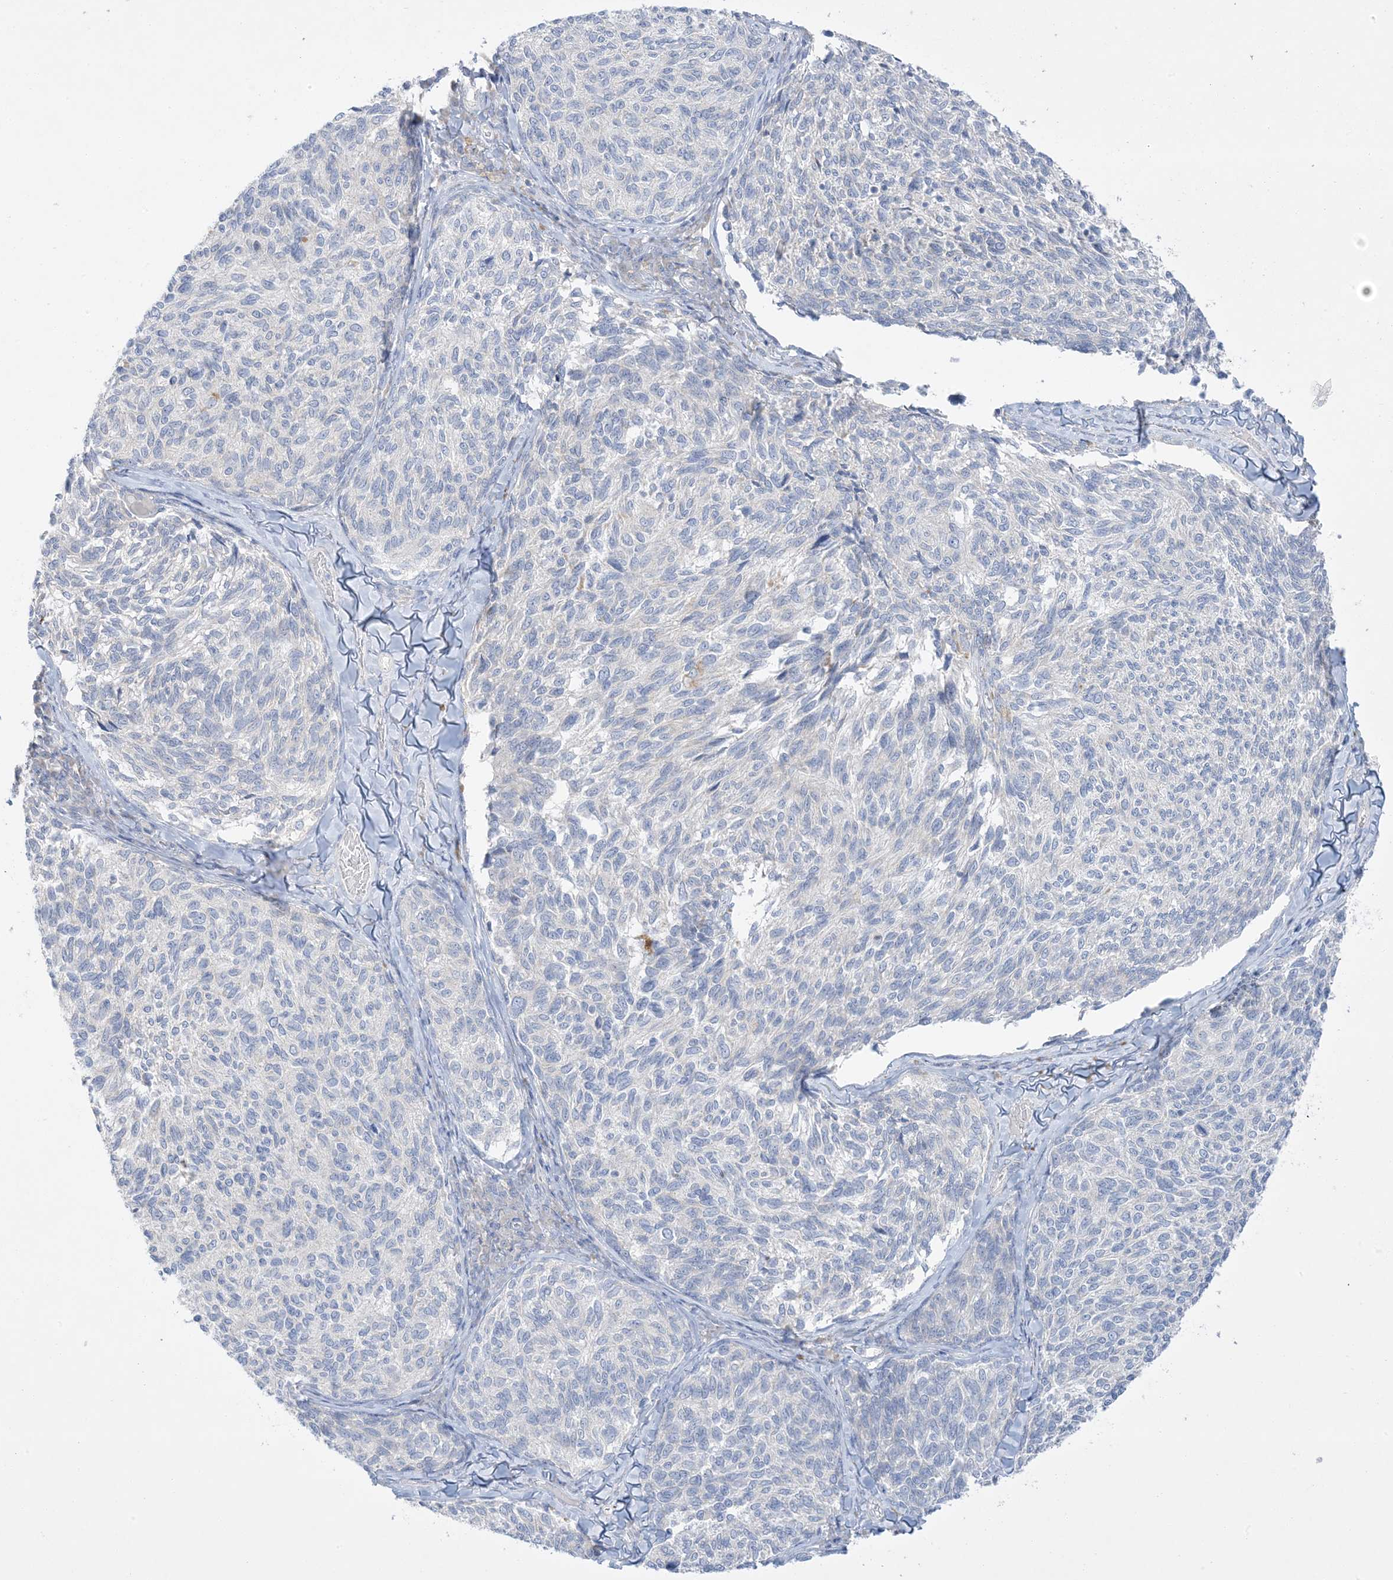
{"staining": {"intensity": "negative", "quantity": "none", "location": "none"}, "tissue": "melanoma", "cell_type": "Tumor cells", "image_type": "cancer", "snomed": [{"axis": "morphology", "description": "Malignant melanoma, NOS"}, {"axis": "topography", "description": "Skin"}], "caption": "Immunohistochemical staining of malignant melanoma reveals no significant staining in tumor cells. (Stains: DAB IHC with hematoxylin counter stain, Microscopy: brightfield microscopy at high magnification).", "gene": "FAM184A", "patient": {"sex": "female", "age": 73}}